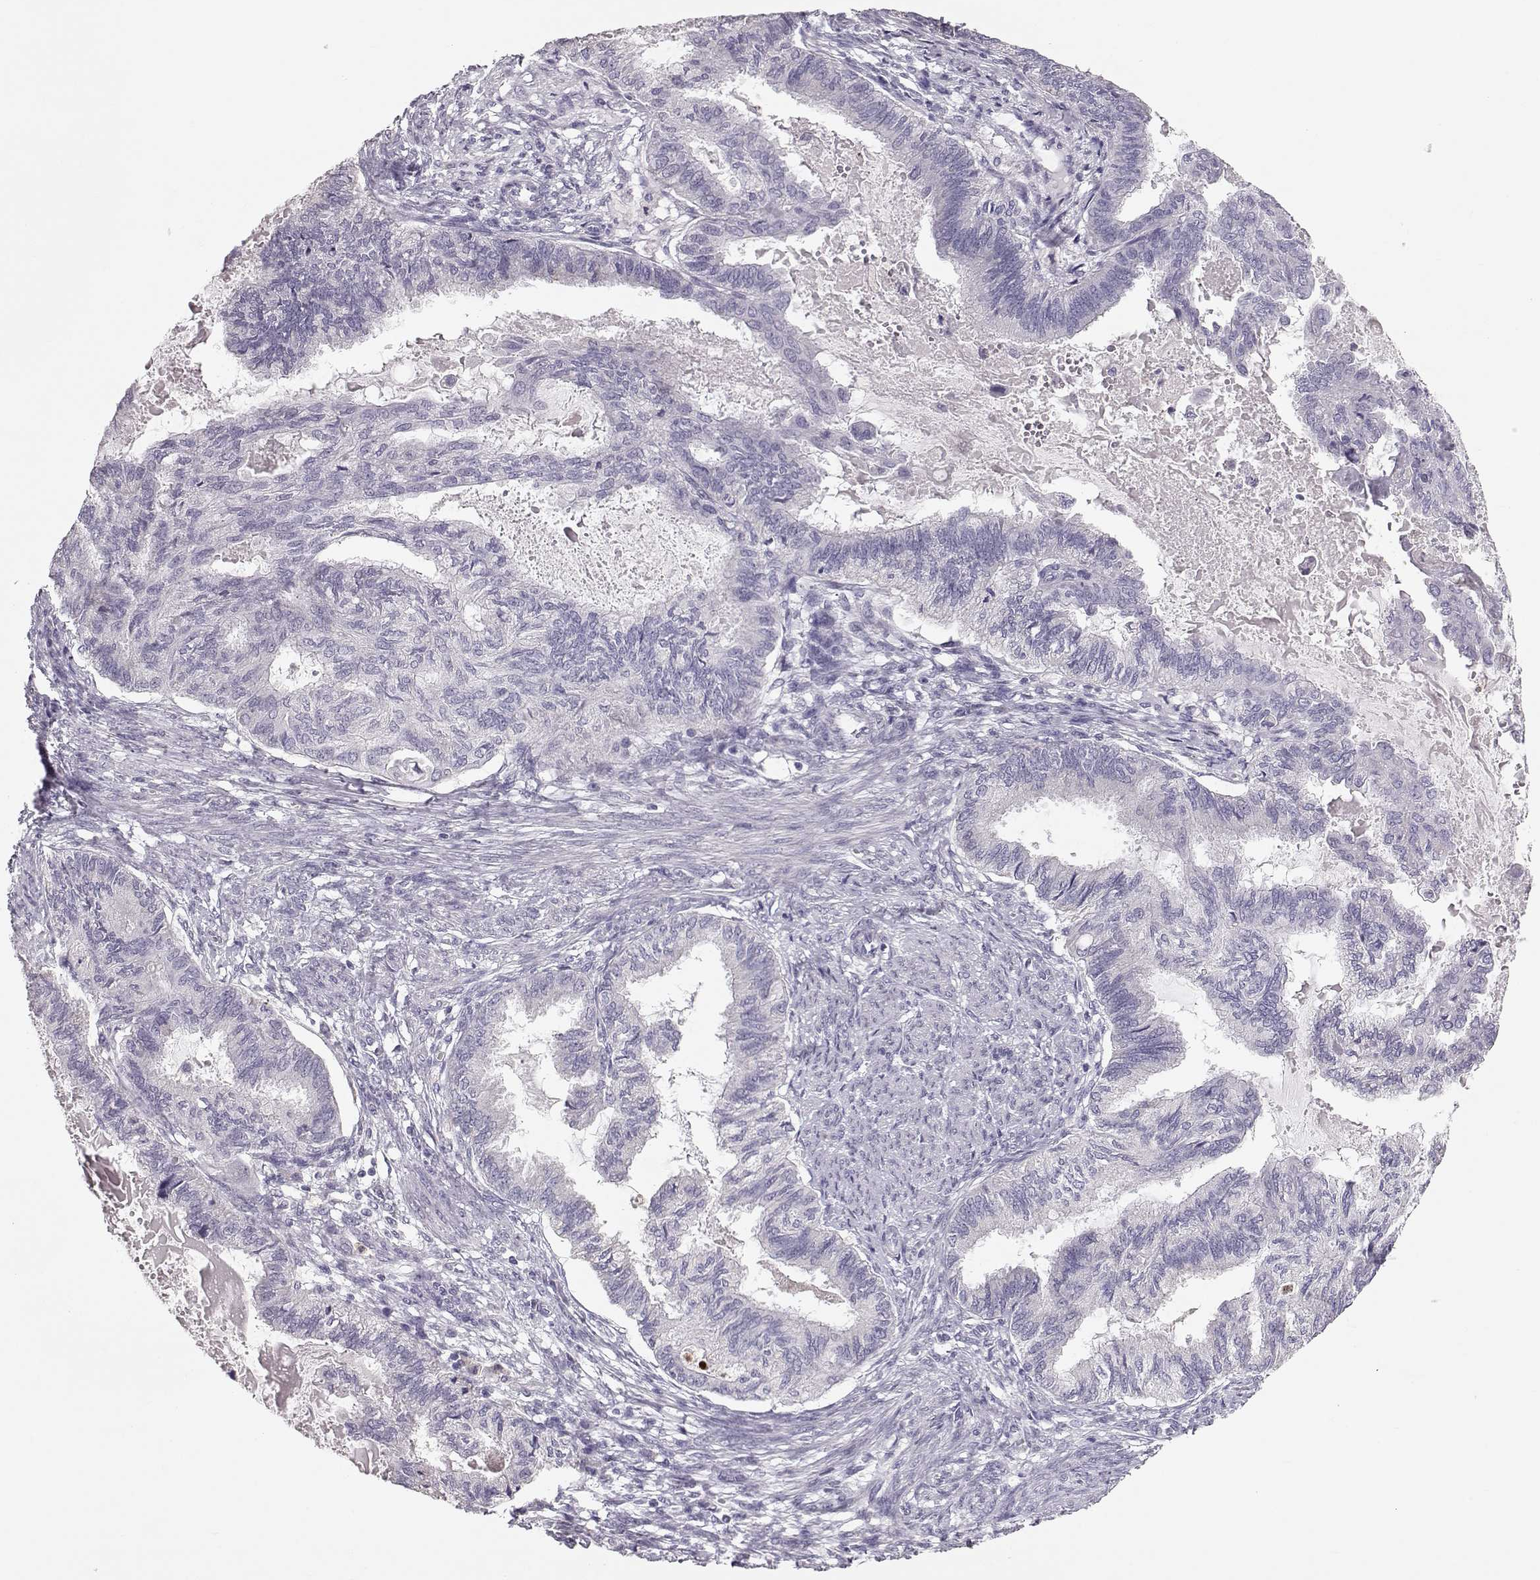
{"staining": {"intensity": "negative", "quantity": "none", "location": "none"}, "tissue": "endometrial cancer", "cell_type": "Tumor cells", "image_type": "cancer", "snomed": [{"axis": "morphology", "description": "Adenocarcinoma, NOS"}, {"axis": "topography", "description": "Endometrium"}], "caption": "Immunohistochemical staining of human endometrial cancer exhibits no significant expression in tumor cells.", "gene": "POU1F1", "patient": {"sex": "female", "age": 86}}